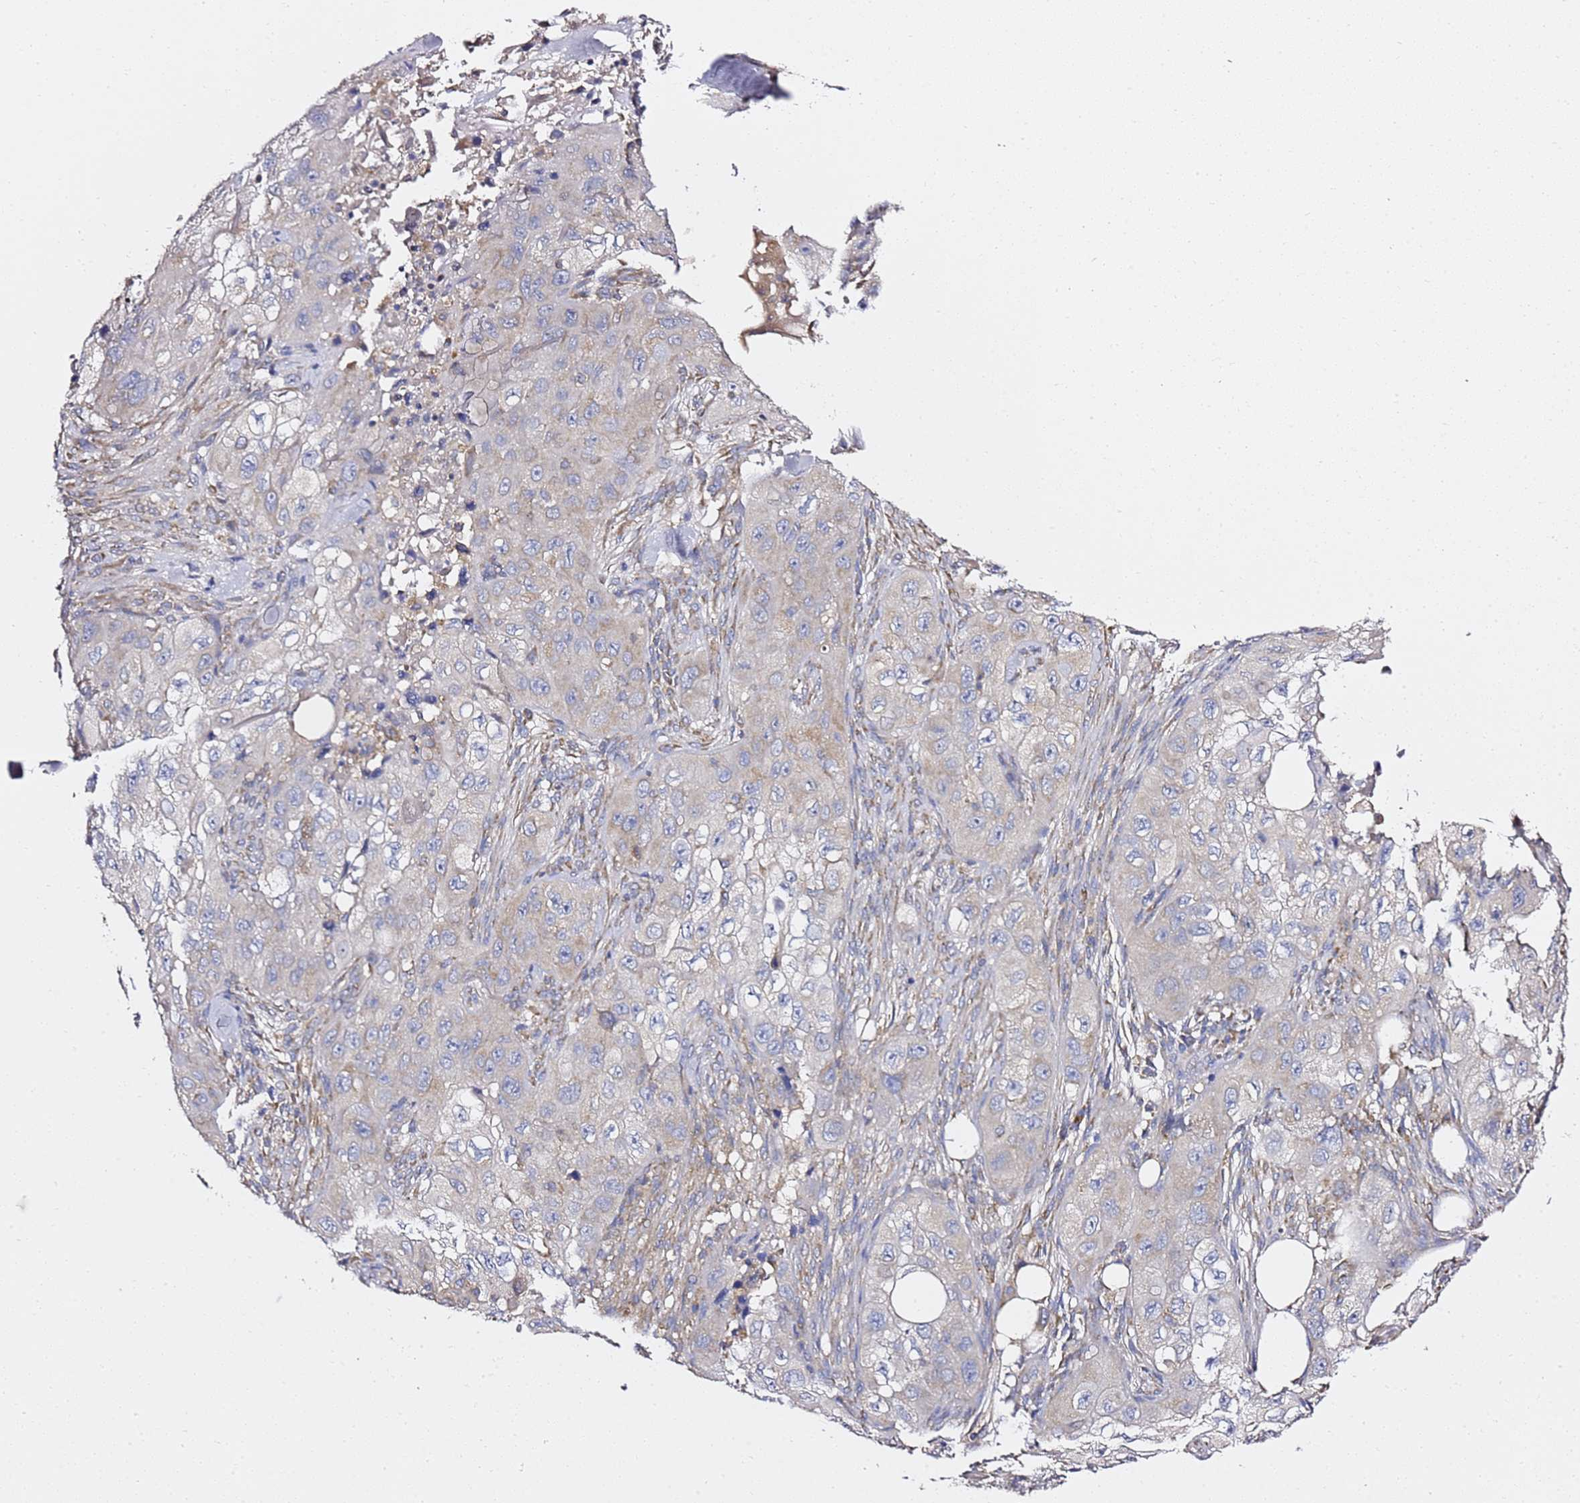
{"staining": {"intensity": "weak", "quantity": "<25%", "location": "cytoplasmic/membranous"}, "tissue": "skin cancer", "cell_type": "Tumor cells", "image_type": "cancer", "snomed": [{"axis": "morphology", "description": "Squamous cell carcinoma, NOS"}, {"axis": "topography", "description": "Skin"}, {"axis": "topography", "description": "Subcutis"}], "caption": "Immunohistochemical staining of human skin squamous cell carcinoma reveals no significant expression in tumor cells.", "gene": "C19orf12", "patient": {"sex": "male", "age": 73}}